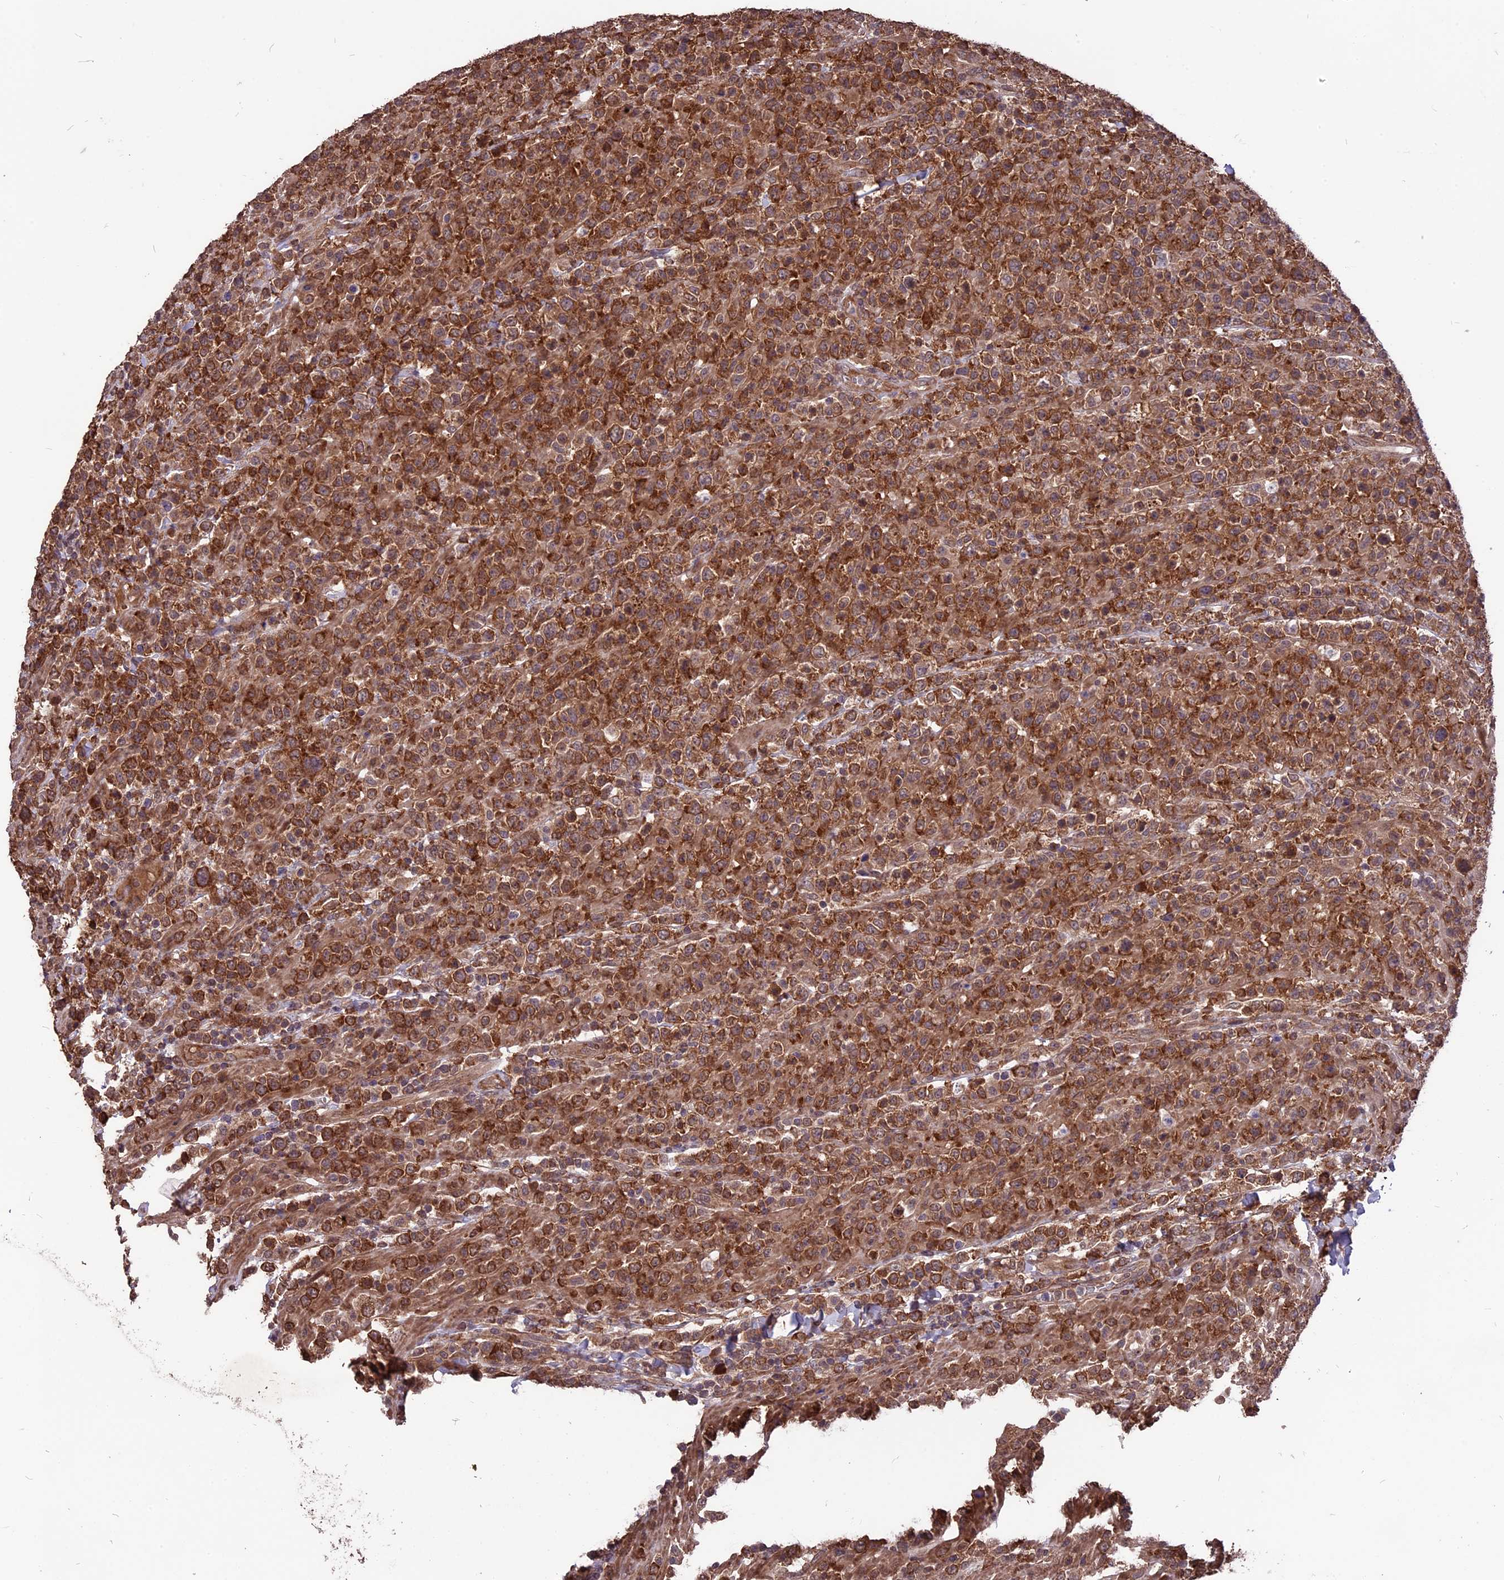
{"staining": {"intensity": "moderate", "quantity": ">75%", "location": "cytoplasmic/membranous,nuclear"}, "tissue": "lymphoma", "cell_type": "Tumor cells", "image_type": "cancer", "snomed": [{"axis": "morphology", "description": "Malignant lymphoma, non-Hodgkin's type, High grade"}, {"axis": "topography", "description": "Colon"}], "caption": "This photomicrograph reveals lymphoma stained with immunohistochemistry to label a protein in brown. The cytoplasmic/membranous and nuclear of tumor cells show moderate positivity for the protein. Nuclei are counter-stained blue.", "gene": "ZNF598", "patient": {"sex": "female", "age": 53}}